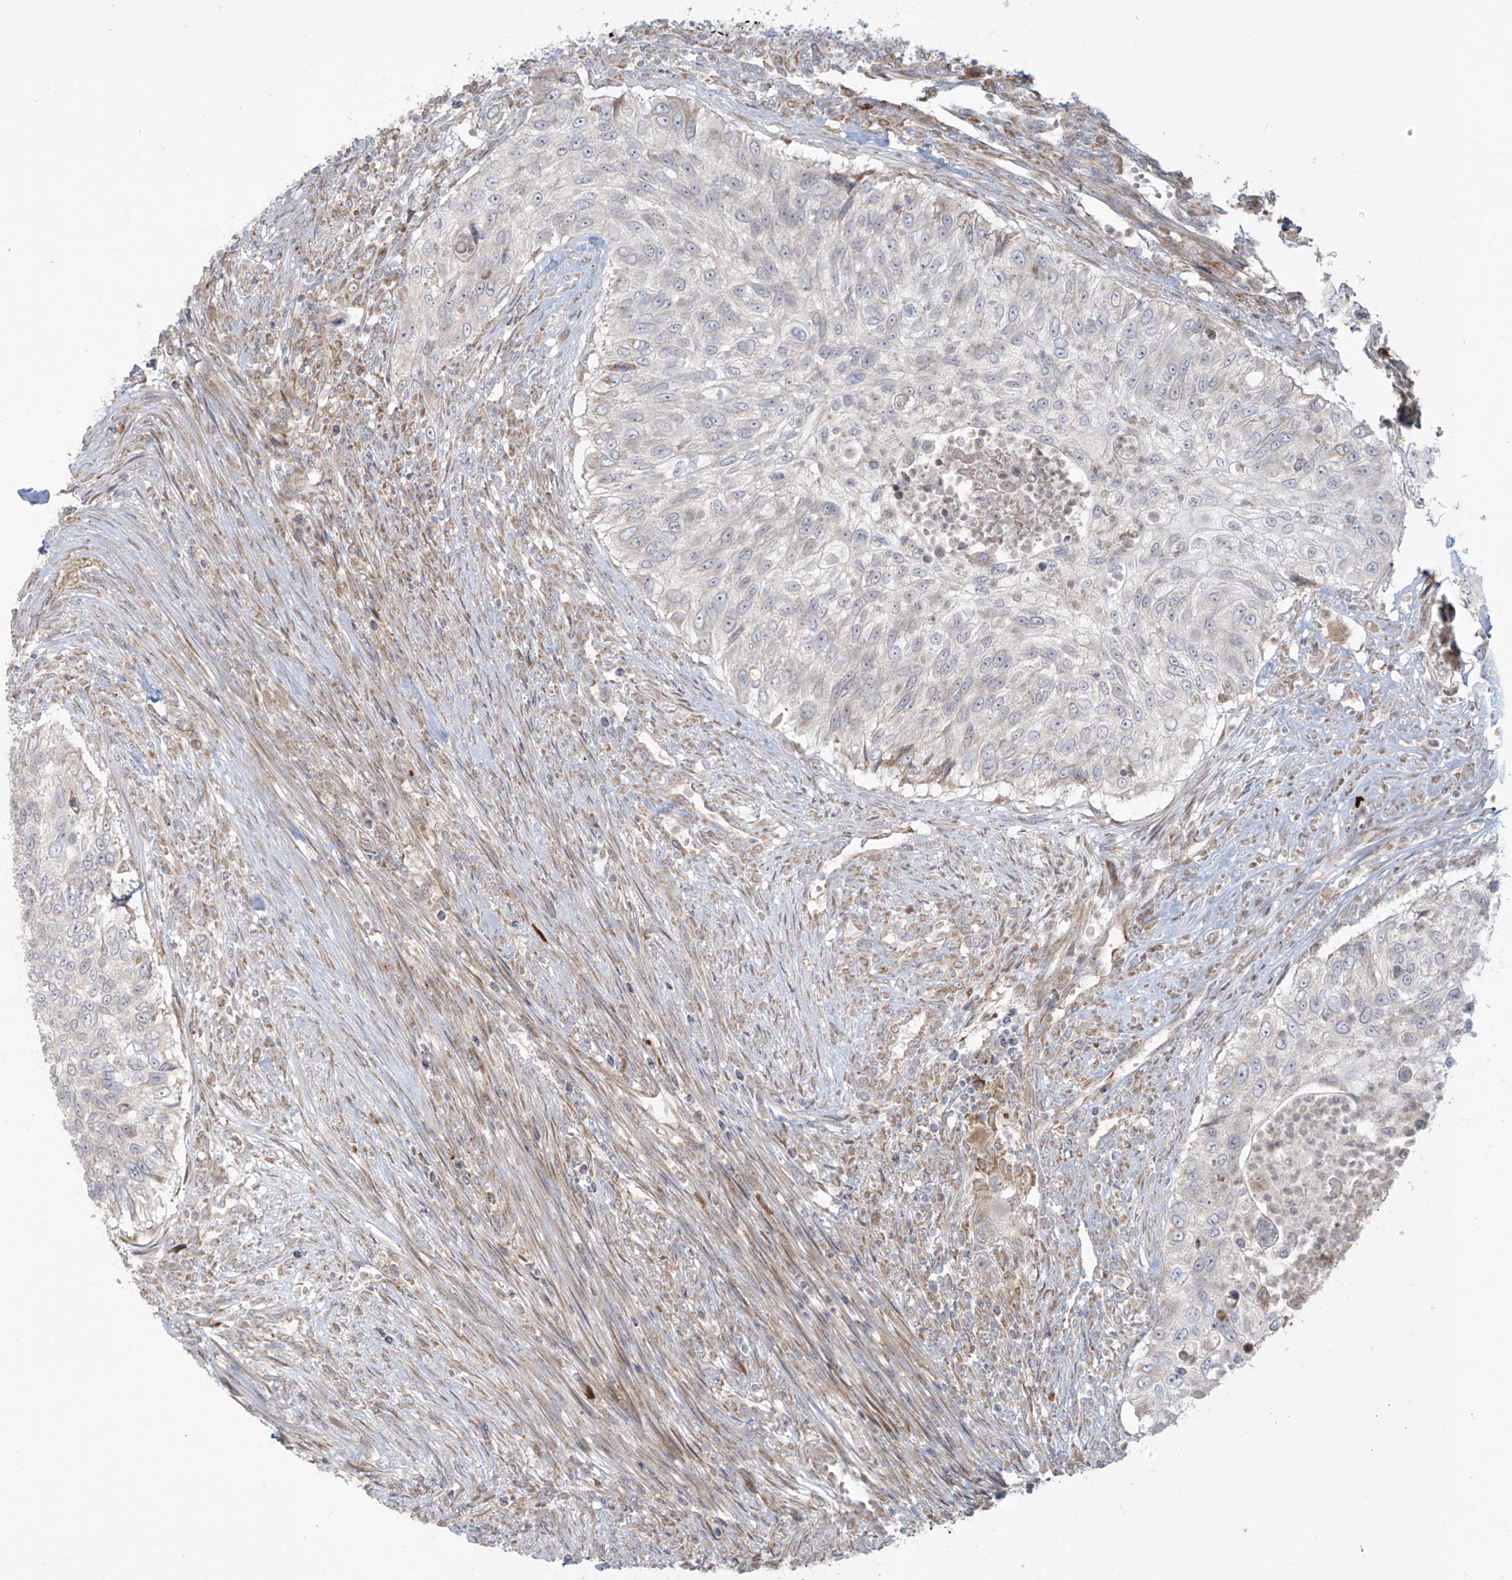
{"staining": {"intensity": "negative", "quantity": "none", "location": "none"}, "tissue": "urothelial cancer", "cell_type": "Tumor cells", "image_type": "cancer", "snomed": [{"axis": "morphology", "description": "Urothelial carcinoma, High grade"}, {"axis": "topography", "description": "Urinary bladder"}], "caption": "Immunohistochemical staining of human urothelial cancer demonstrates no significant staining in tumor cells.", "gene": "PPAT", "patient": {"sex": "female", "age": 60}}